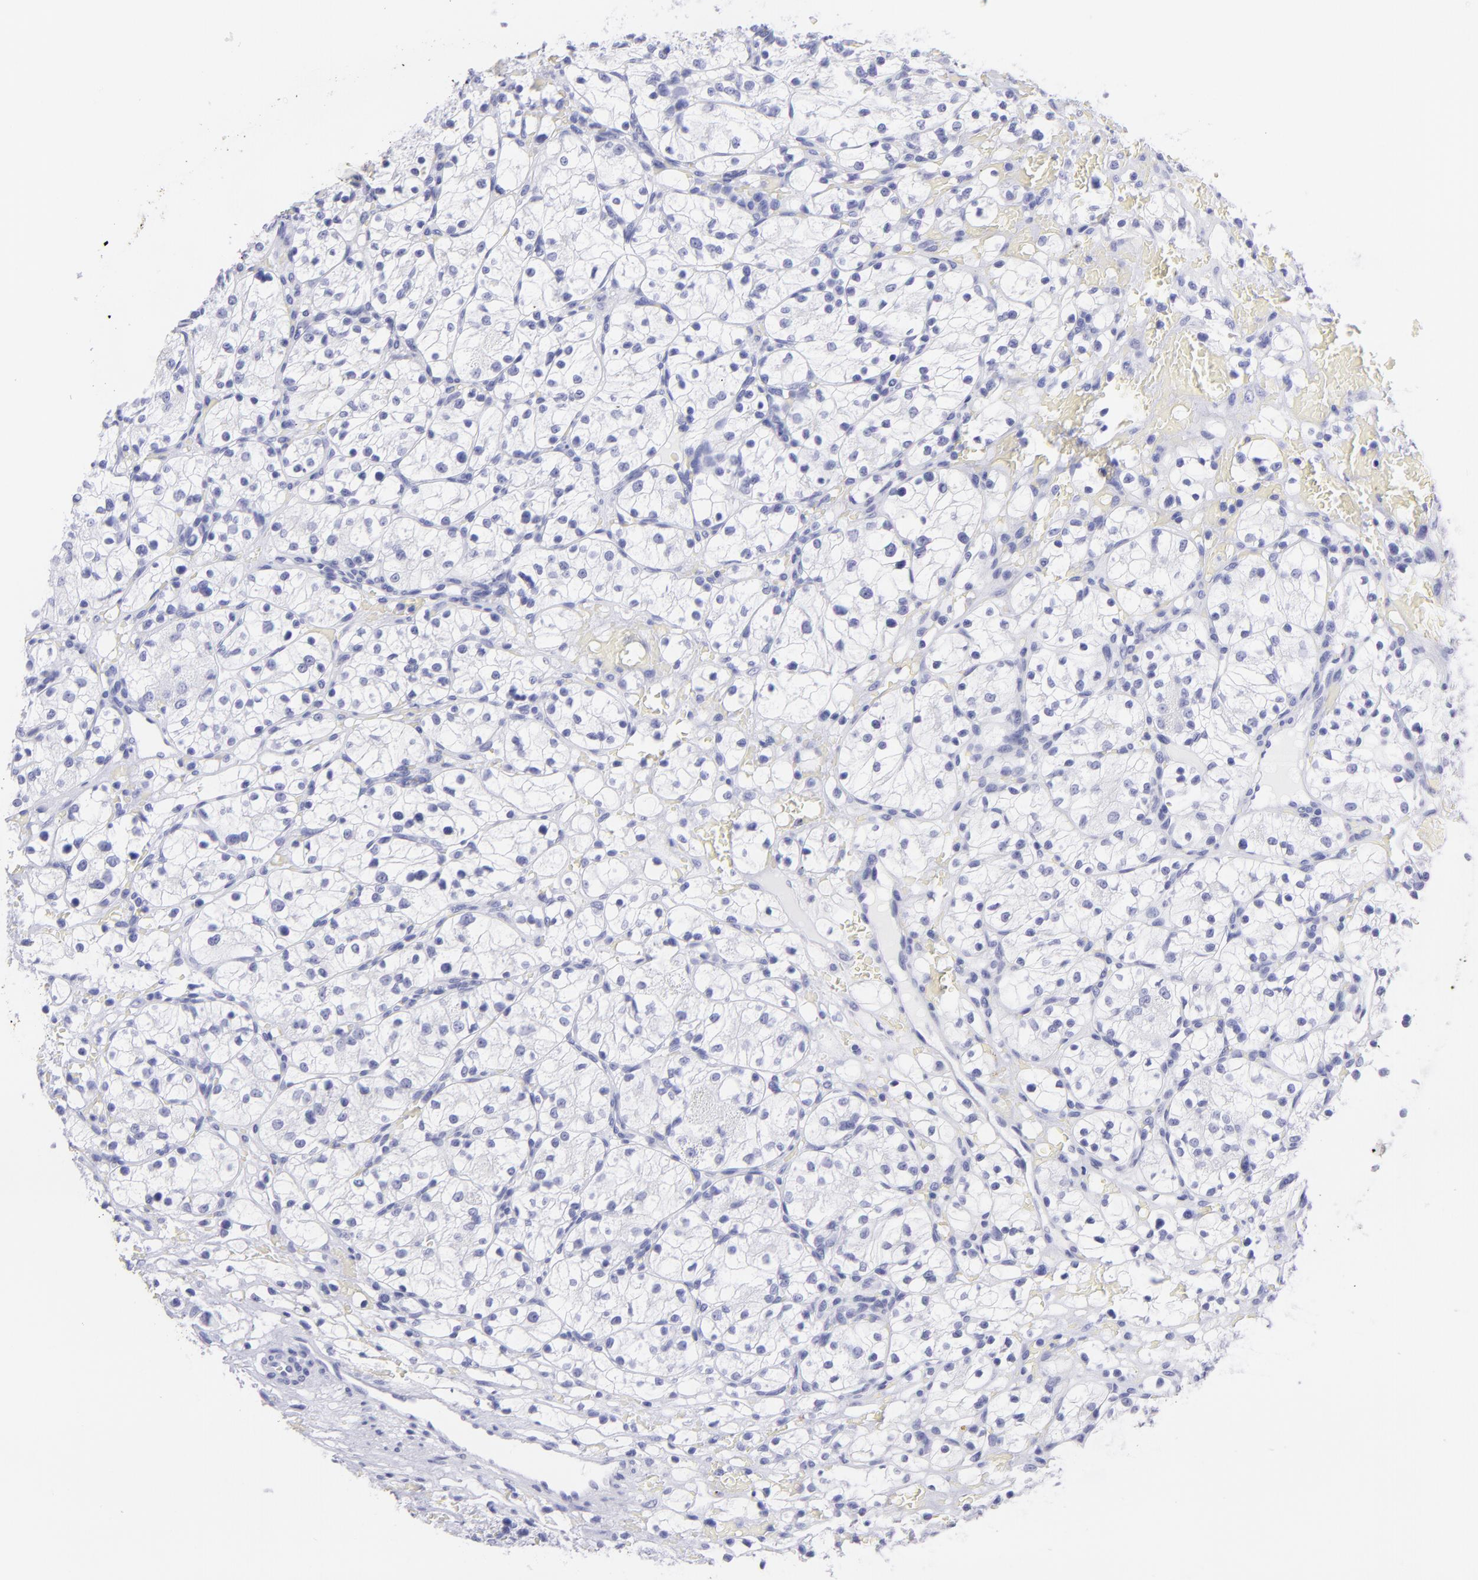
{"staining": {"intensity": "negative", "quantity": "none", "location": "none"}, "tissue": "renal cancer", "cell_type": "Tumor cells", "image_type": "cancer", "snomed": [{"axis": "morphology", "description": "Adenocarcinoma, NOS"}, {"axis": "topography", "description": "Kidney"}], "caption": "DAB (3,3'-diaminobenzidine) immunohistochemical staining of human renal cancer demonstrates no significant expression in tumor cells. Nuclei are stained in blue.", "gene": "PIP", "patient": {"sex": "female", "age": 60}}